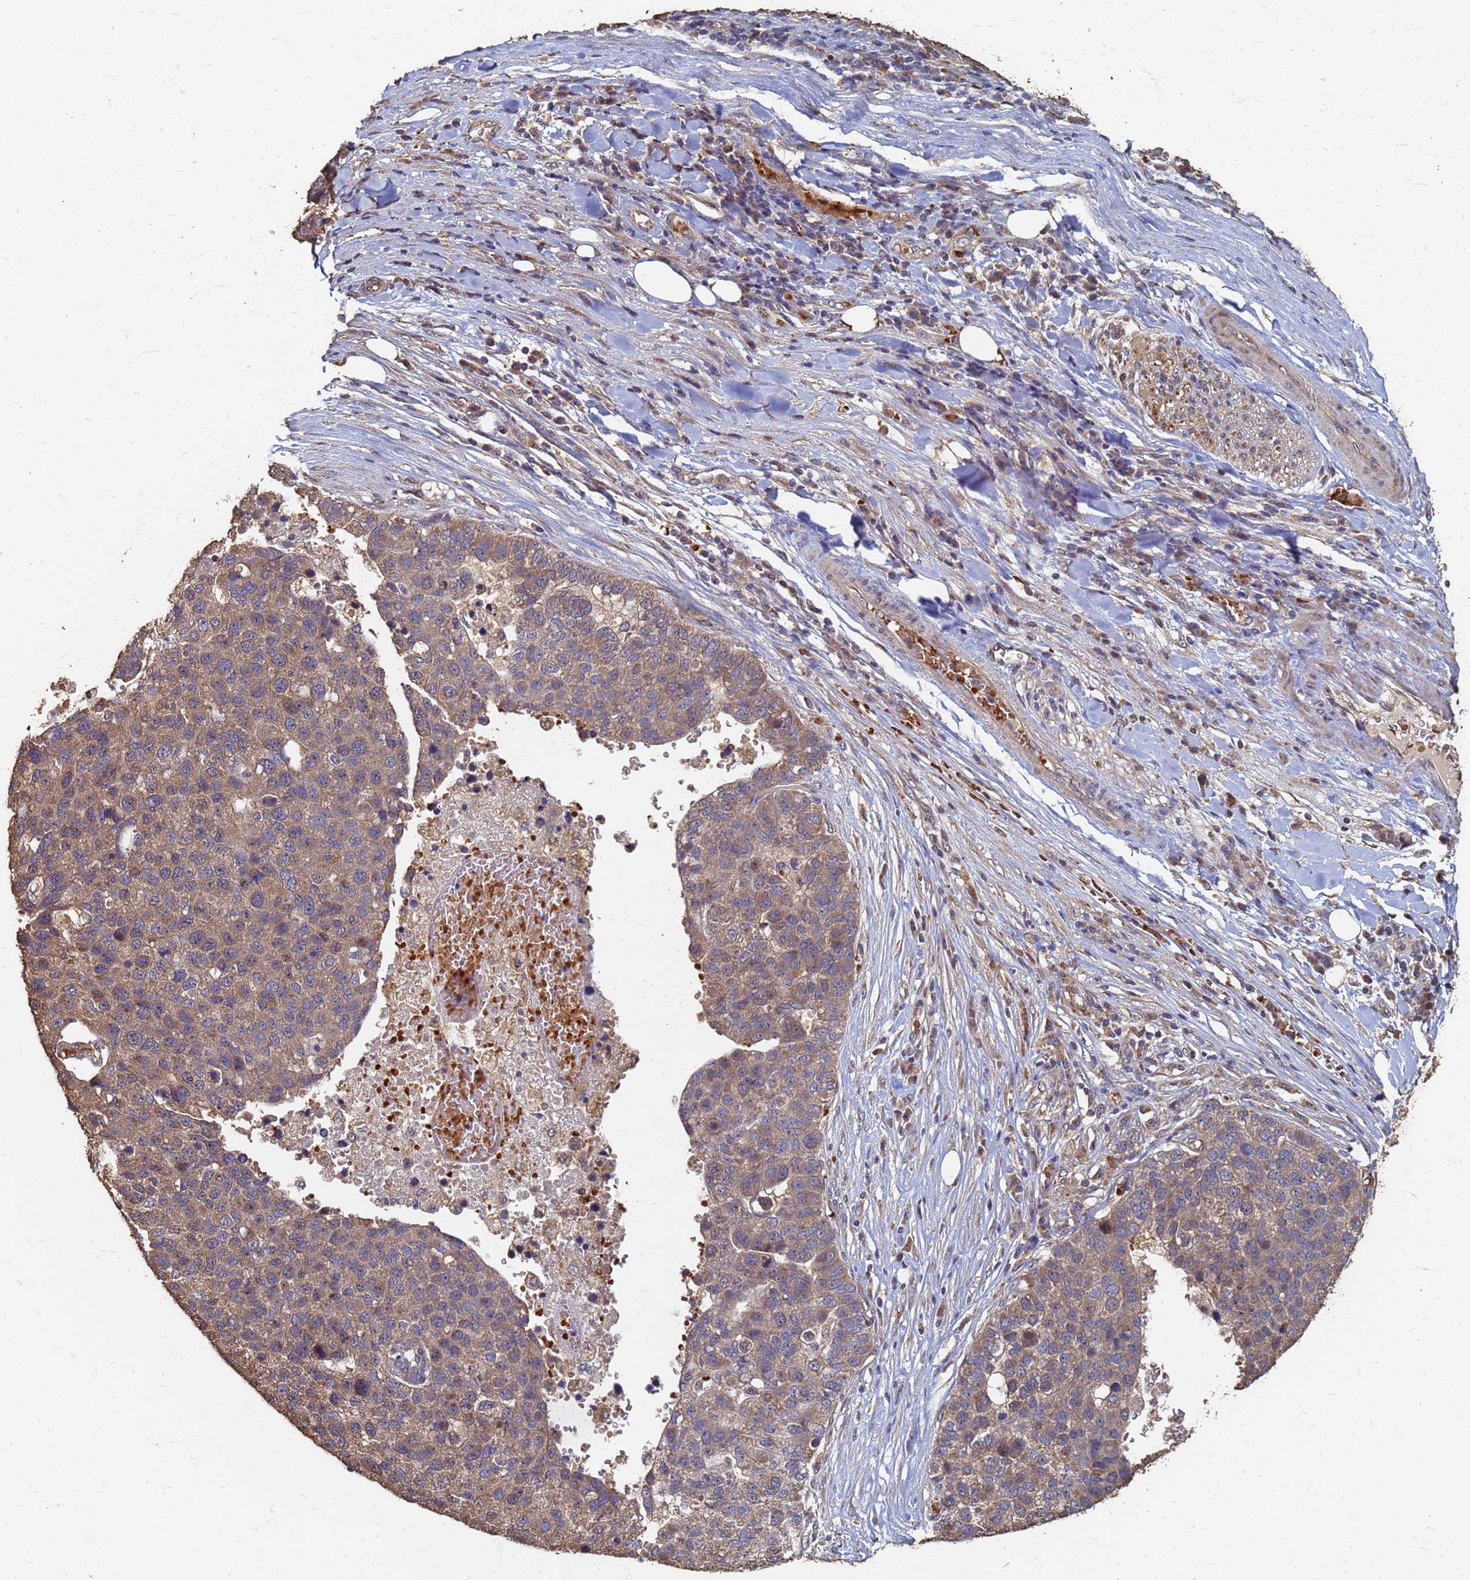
{"staining": {"intensity": "moderate", "quantity": ">75%", "location": "cytoplasmic/membranous"}, "tissue": "pancreatic cancer", "cell_type": "Tumor cells", "image_type": "cancer", "snomed": [{"axis": "morphology", "description": "Adenocarcinoma, NOS"}, {"axis": "topography", "description": "Pancreas"}], "caption": "The immunohistochemical stain shows moderate cytoplasmic/membranous expression in tumor cells of pancreatic cancer tissue.", "gene": "DPH5", "patient": {"sex": "female", "age": 61}}